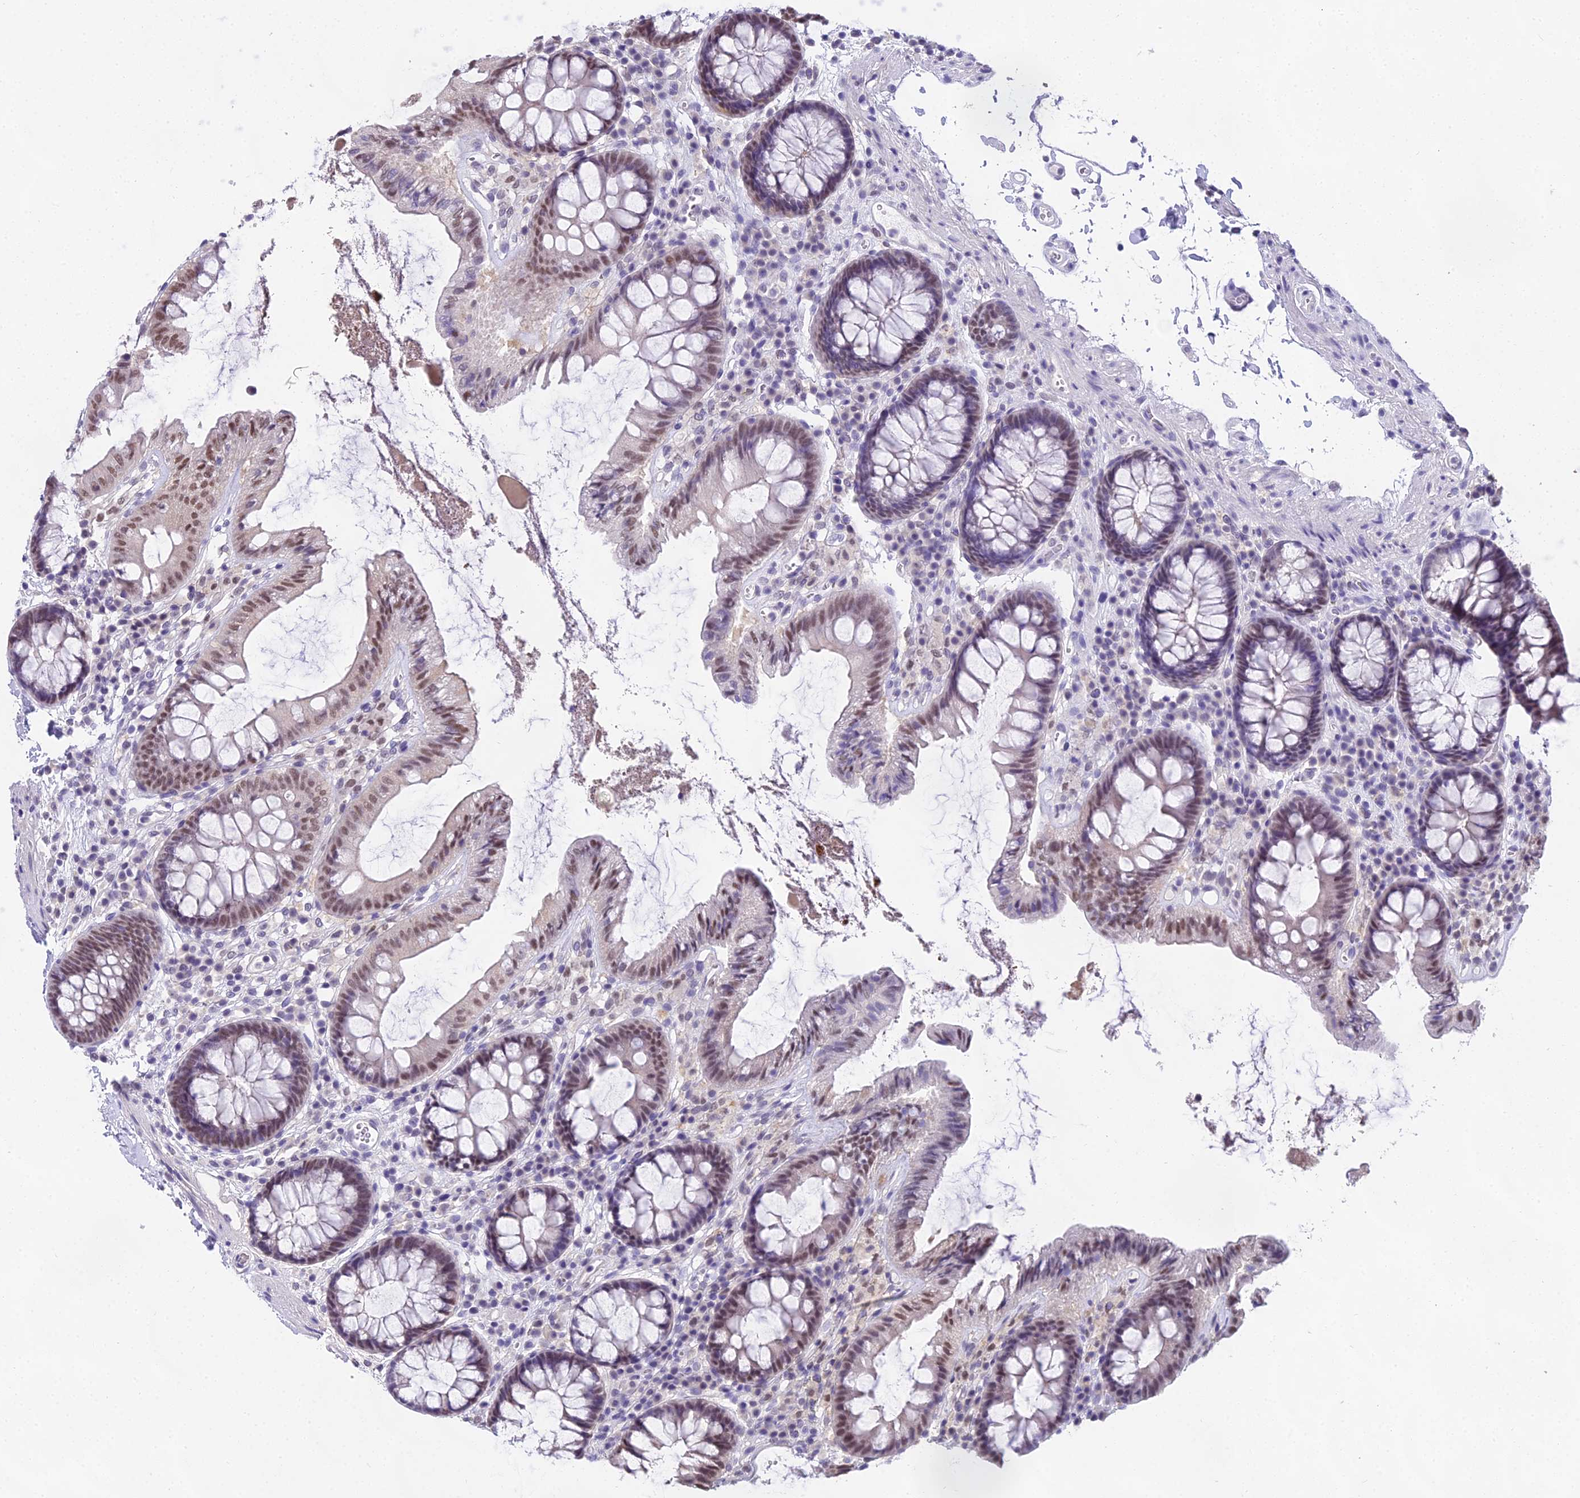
{"staining": {"intensity": "negative", "quantity": "none", "location": "none"}, "tissue": "colon", "cell_type": "Endothelial cells", "image_type": "normal", "snomed": [{"axis": "morphology", "description": "Normal tissue, NOS"}, {"axis": "topography", "description": "Colon"}], "caption": "Immunohistochemistry (IHC) micrograph of unremarkable colon: colon stained with DAB (3,3'-diaminobenzidine) displays no significant protein expression in endothelial cells. Nuclei are stained in blue.", "gene": "MAT2A", "patient": {"sex": "male", "age": 84}}